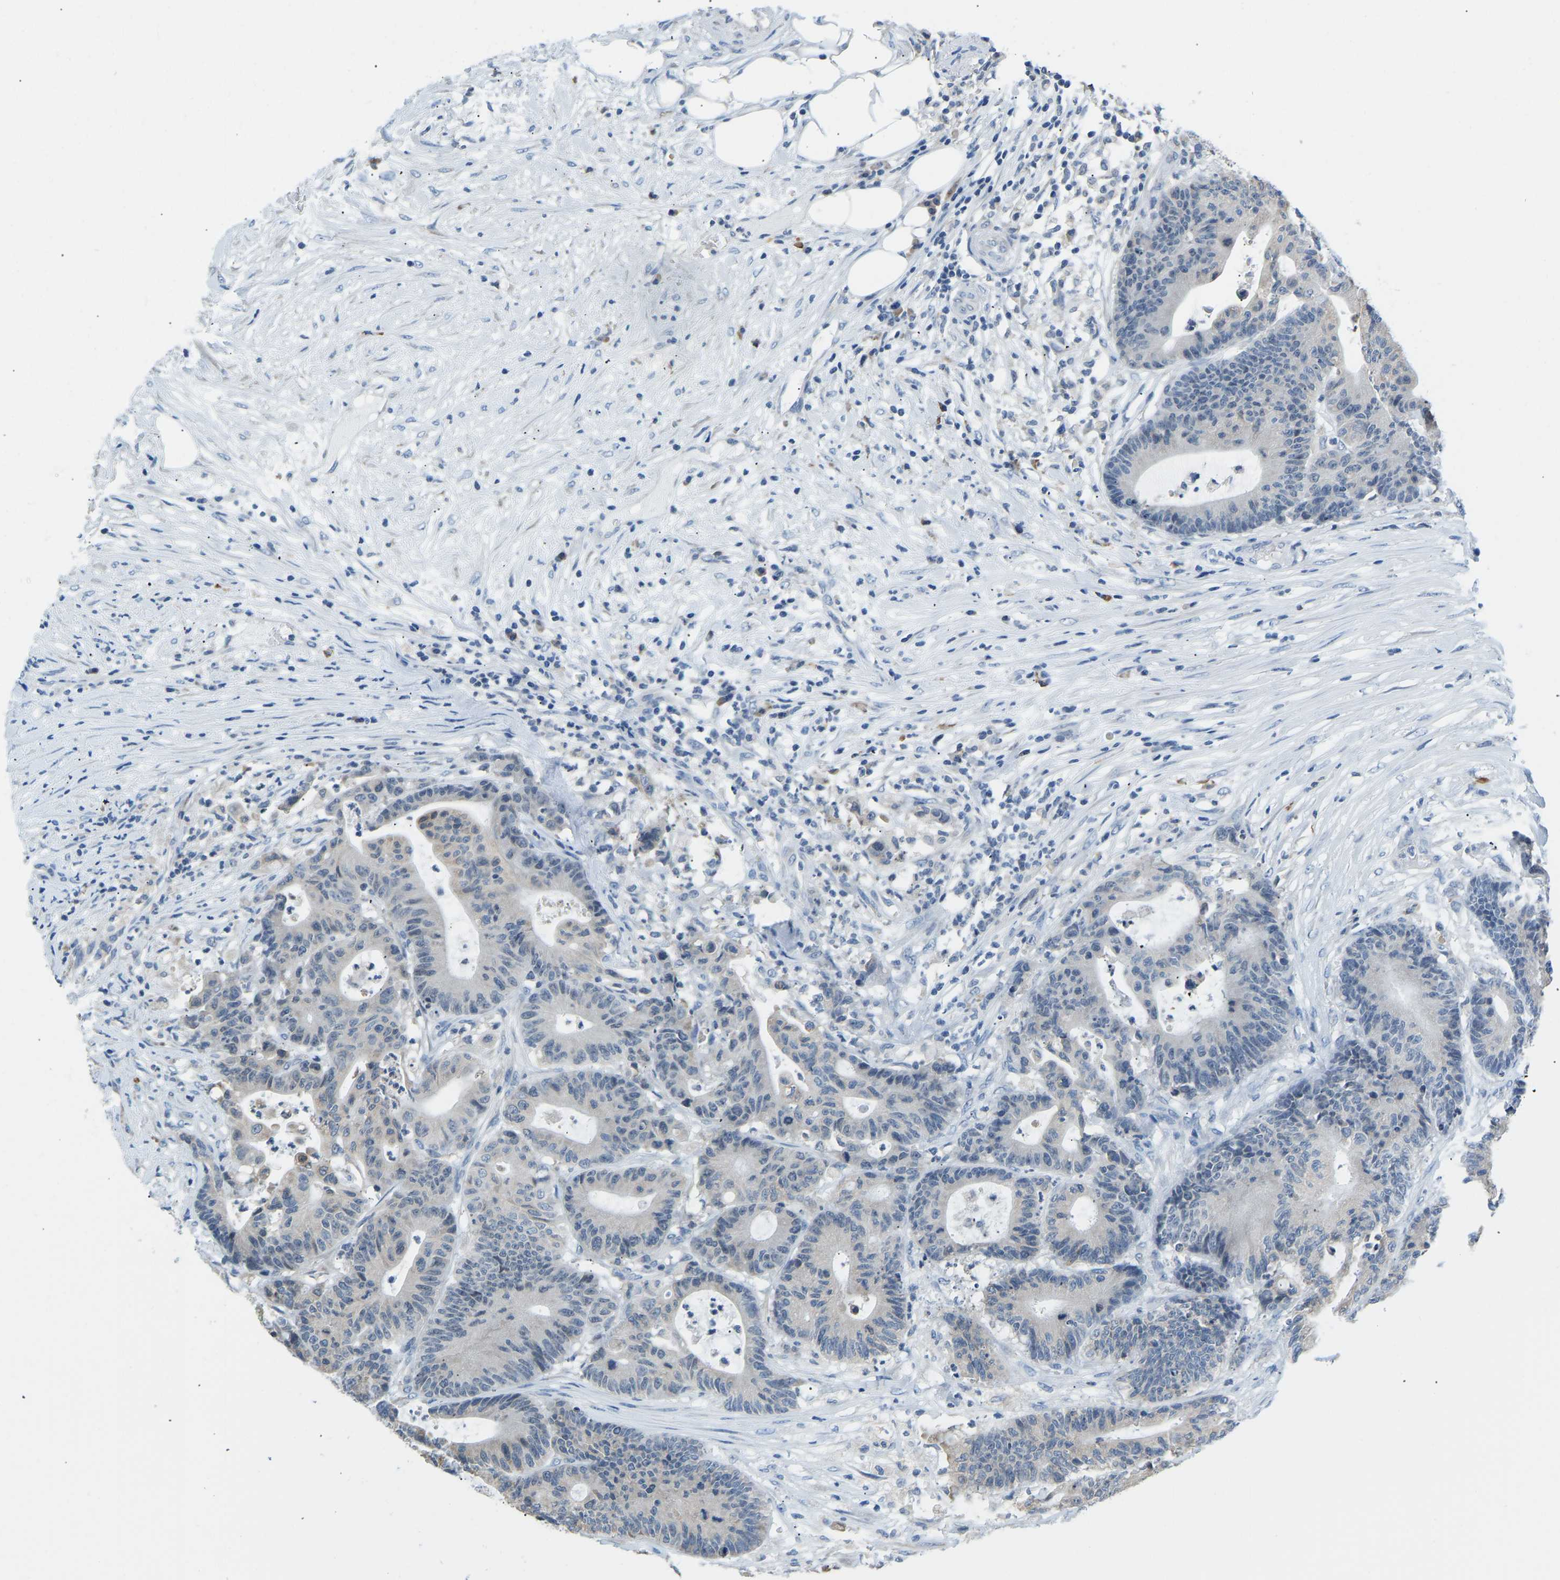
{"staining": {"intensity": "negative", "quantity": "none", "location": "none"}, "tissue": "colorectal cancer", "cell_type": "Tumor cells", "image_type": "cancer", "snomed": [{"axis": "morphology", "description": "Adenocarcinoma, NOS"}, {"axis": "topography", "description": "Colon"}], "caption": "A micrograph of human colorectal adenocarcinoma is negative for staining in tumor cells.", "gene": "VRK1", "patient": {"sex": "female", "age": 84}}